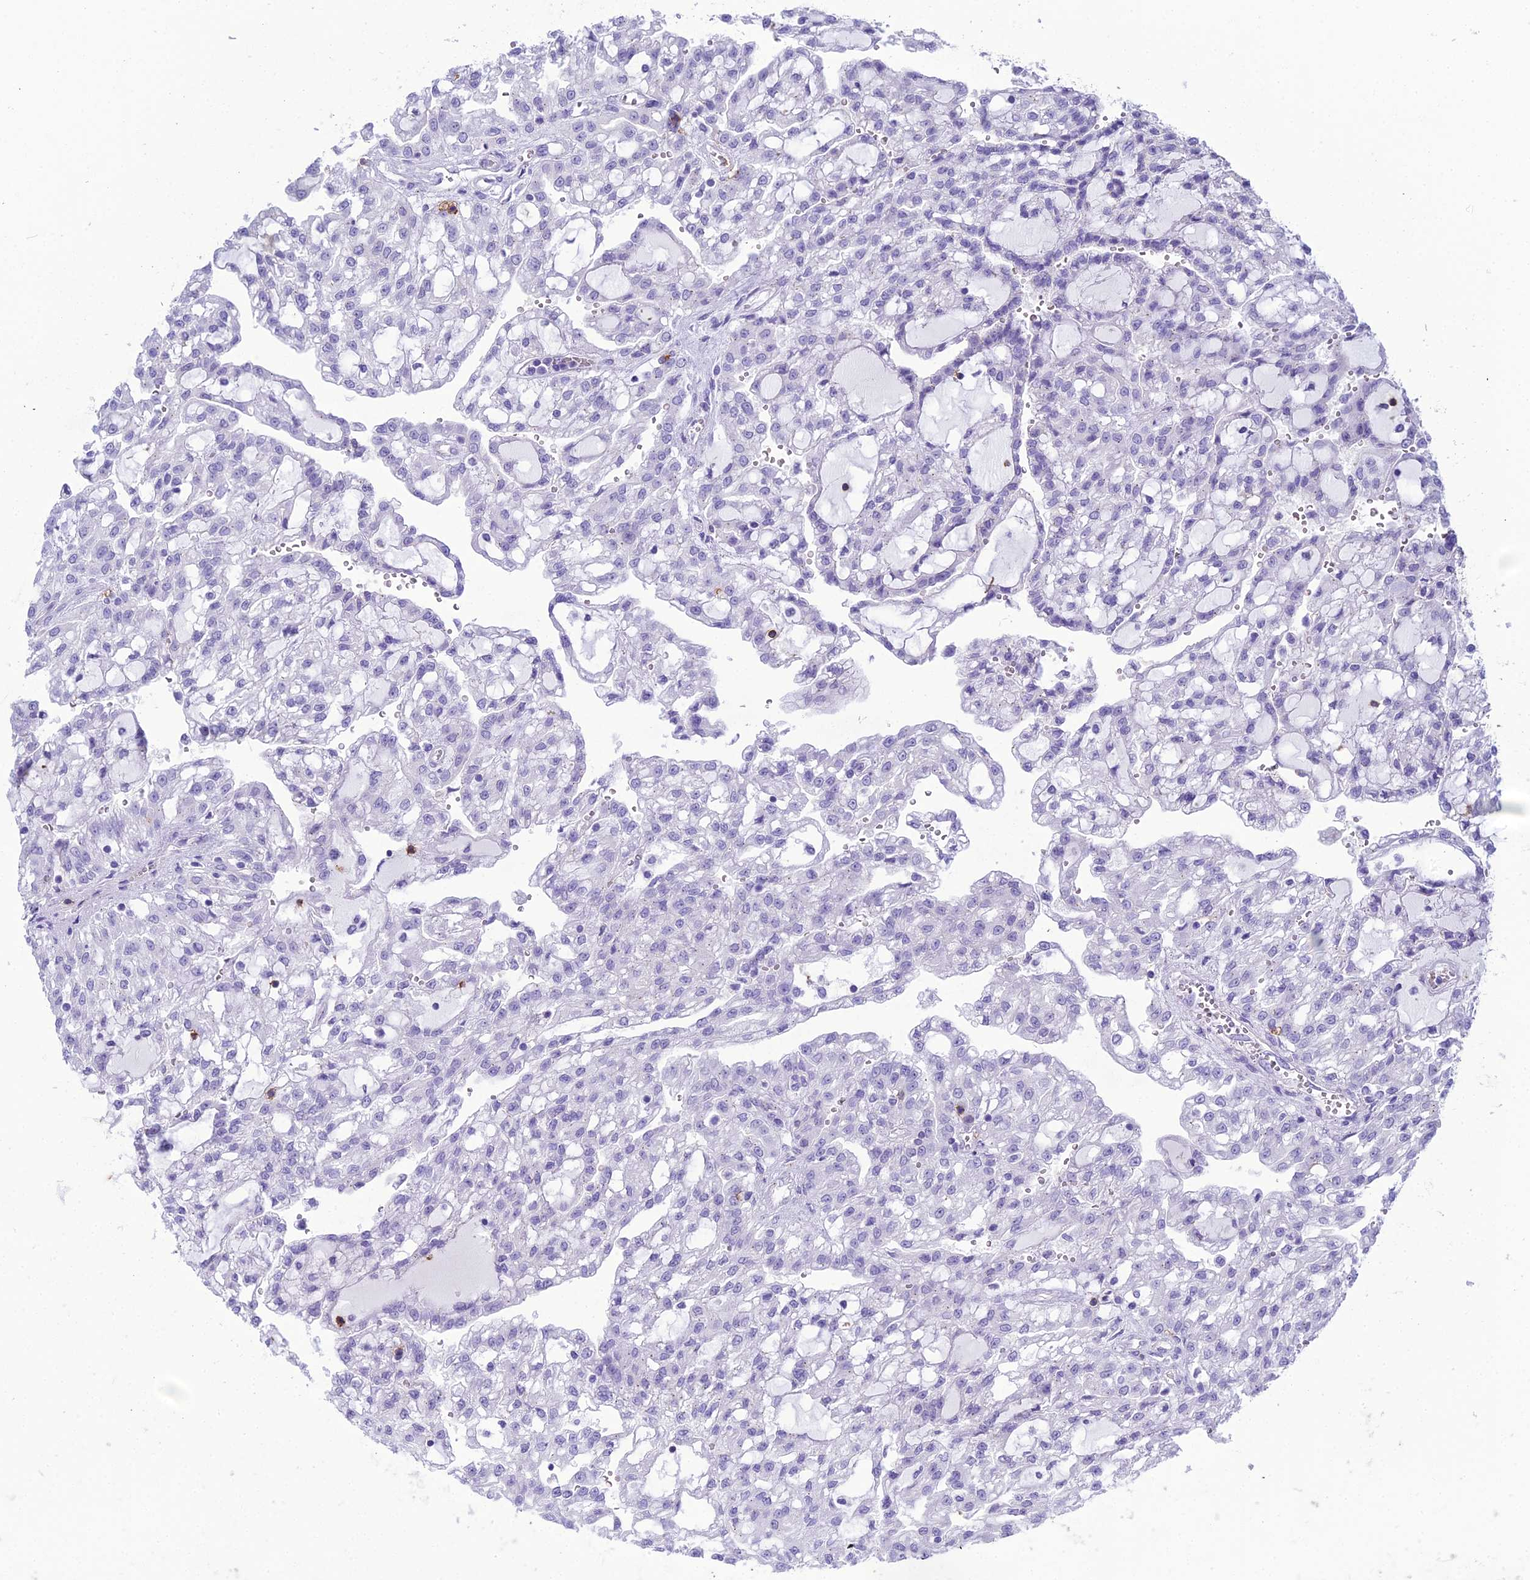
{"staining": {"intensity": "negative", "quantity": "none", "location": "none"}, "tissue": "renal cancer", "cell_type": "Tumor cells", "image_type": "cancer", "snomed": [{"axis": "morphology", "description": "Adenocarcinoma, NOS"}, {"axis": "topography", "description": "Kidney"}], "caption": "Human renal cancer (adenocarcinoma) stained for a protein using IHC shows no staining in tumor cells.", "gene": "OR1Q1", "patient": {"sex": "male", "age": 63}}